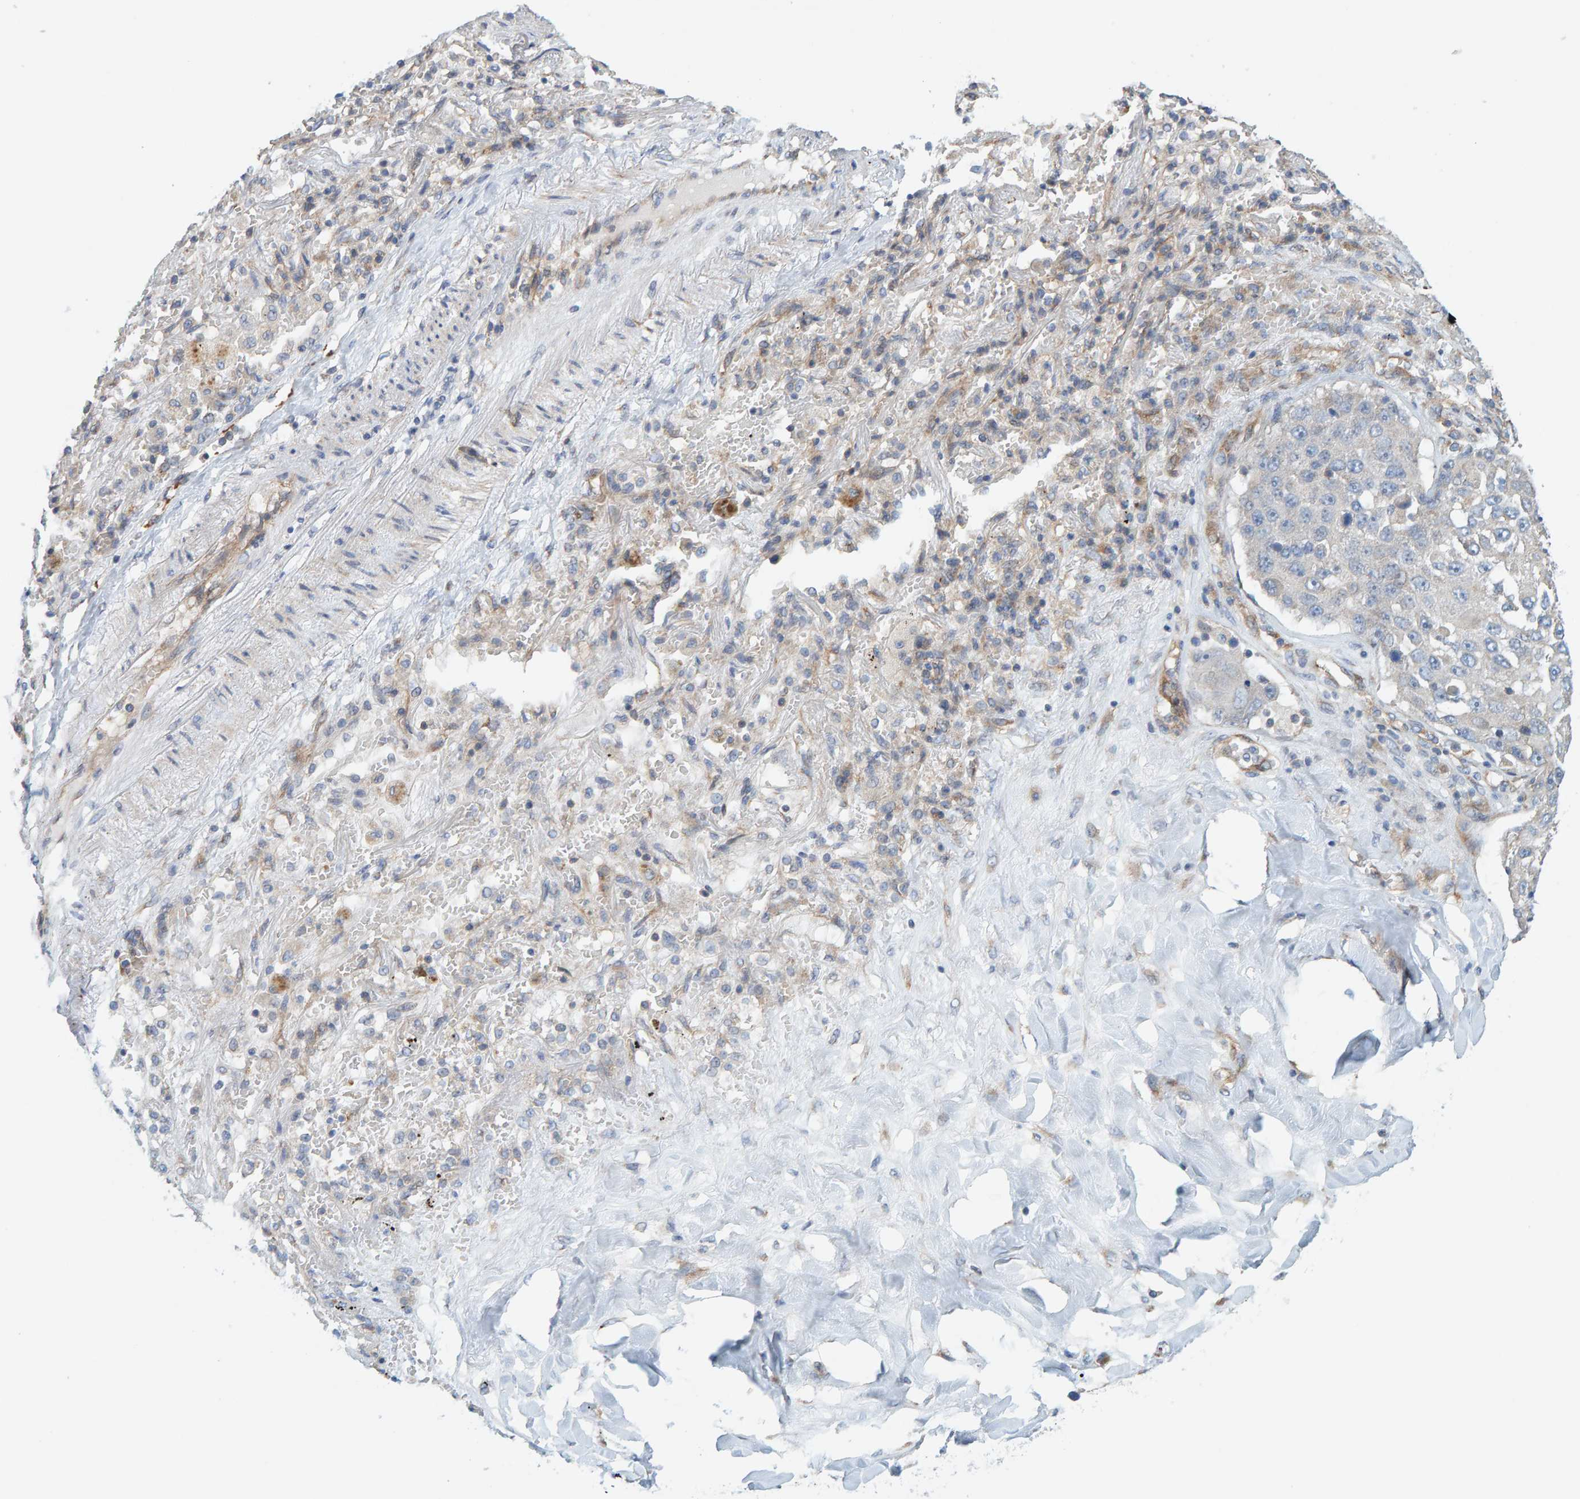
{"staining": {"intensity": "negative", "quantity": "none", "location": "none"}, "tissue": "lung cancer", "cell_type": "Tumor cells", "image_type": "cancer", "snomed": [{"axis": "morphology", "description": "Squamous cell carcinoma, NOS"}, {"axis": "topography", "description": "Lung"}], "caption": "Lung squamous cell carcinoma was stained to show a protein in brown. There is no significant staining in tumor cells.", "gene": "PRKD2", "patient": {"sex": "male", "age": 61}}